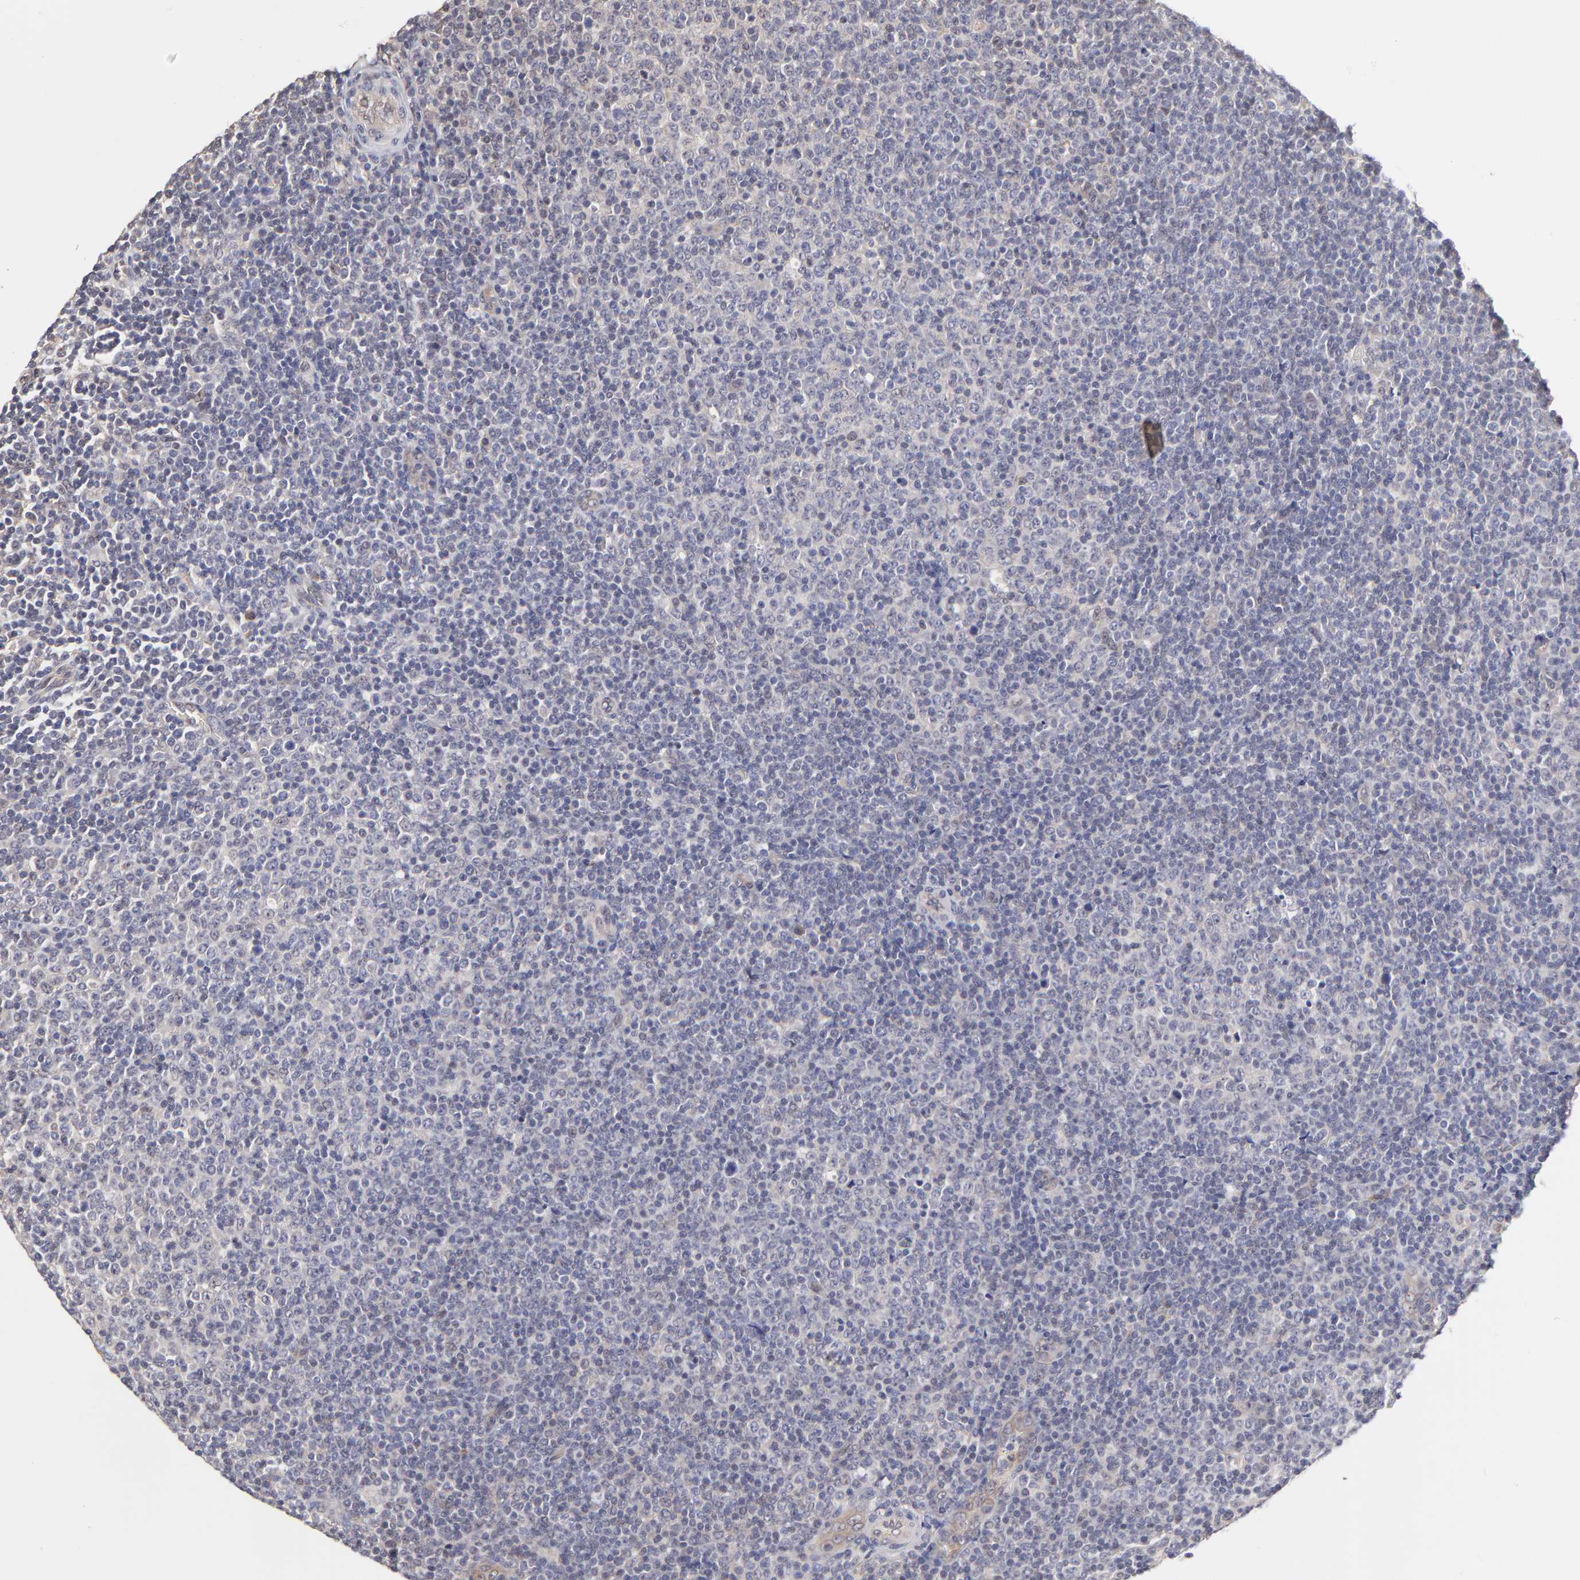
{"staining": {"intensity": "negative", "quantity": "none", "location": "none"}, "tissue": "lymphoma", "cell_type": "Tumor cells", "image_type": "cancer", "snomed": [{"axis": "morphology", "description": "Malignant lymphoma, non-Hodgkin's type, Low grade"}, {"axis": "topography", "description": "Lymph node"}], "caption": "A histopathology image of malignant lymphoma, non-Hodgkin's type (low-grade) stained for a protein shows no brown staining in tumor cells.", "gene": "ZNF10", "patient": {"sex": "male", "age": 70}}